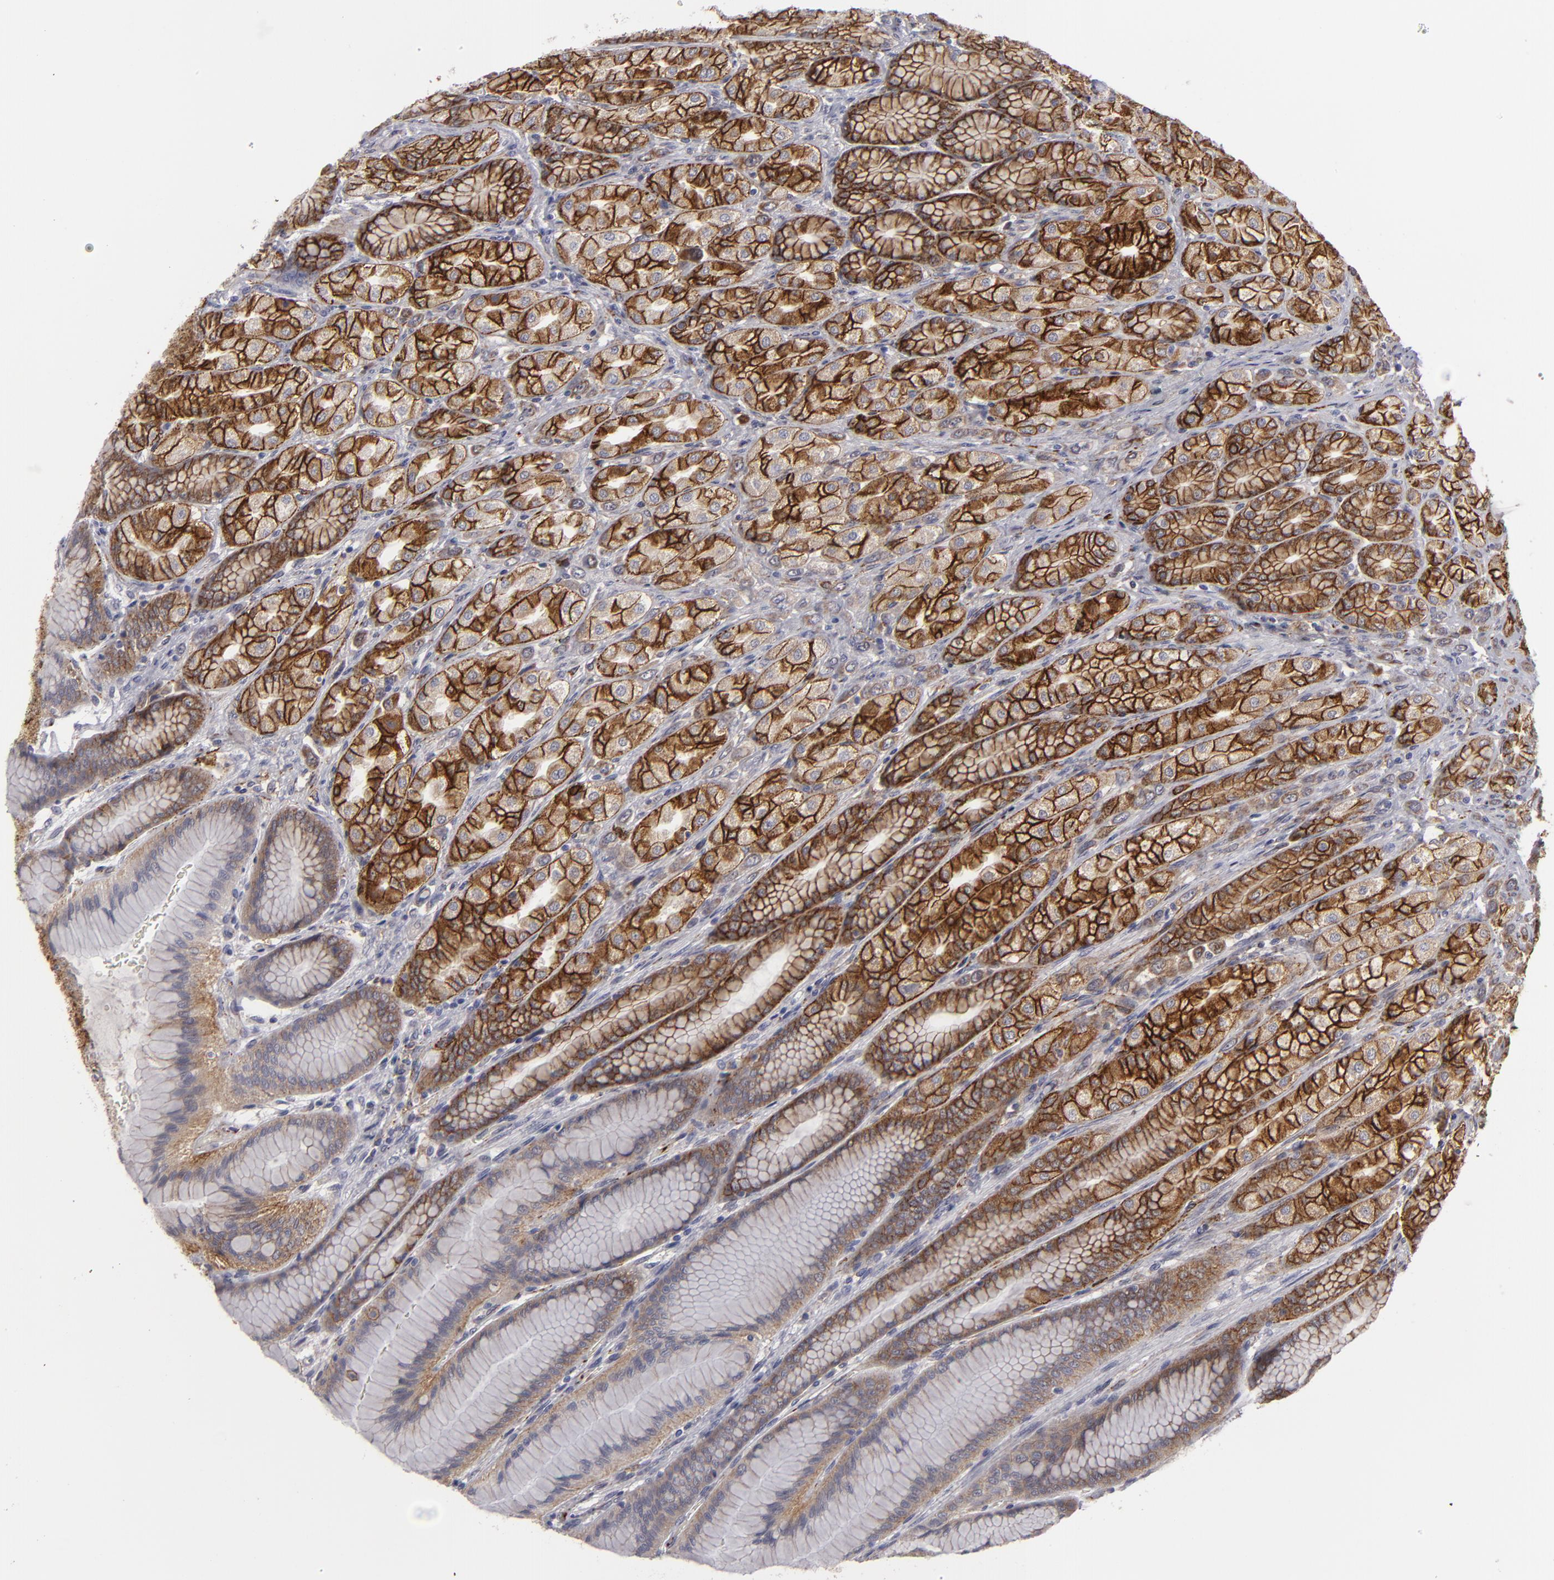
{"staining": {"intensity": "strong", "quantity": "25%-75%", "location": "cytoplasmic/membranous"}, "tissue": "stomach", "cell_type": "Glandular cells", "image_type": "normal", "snomed": [{"axis": "morphology", "description": "Normal tissue, NOS"}, {"axis": "morphology", "description": "Adenocarcinoma, NOS"}, {"axis": "topography", "description": "Stomach"}, {"axis": "topography", "description": "Stomach, lower"}], "caption": "Stomach stained with a brown dye displays strong cytoplasmic/membranous positive positivity in approximately 25%-75% of glandular cells.", "gene": "ALCAM", "patient": {"sex": "female", "age": 65}}